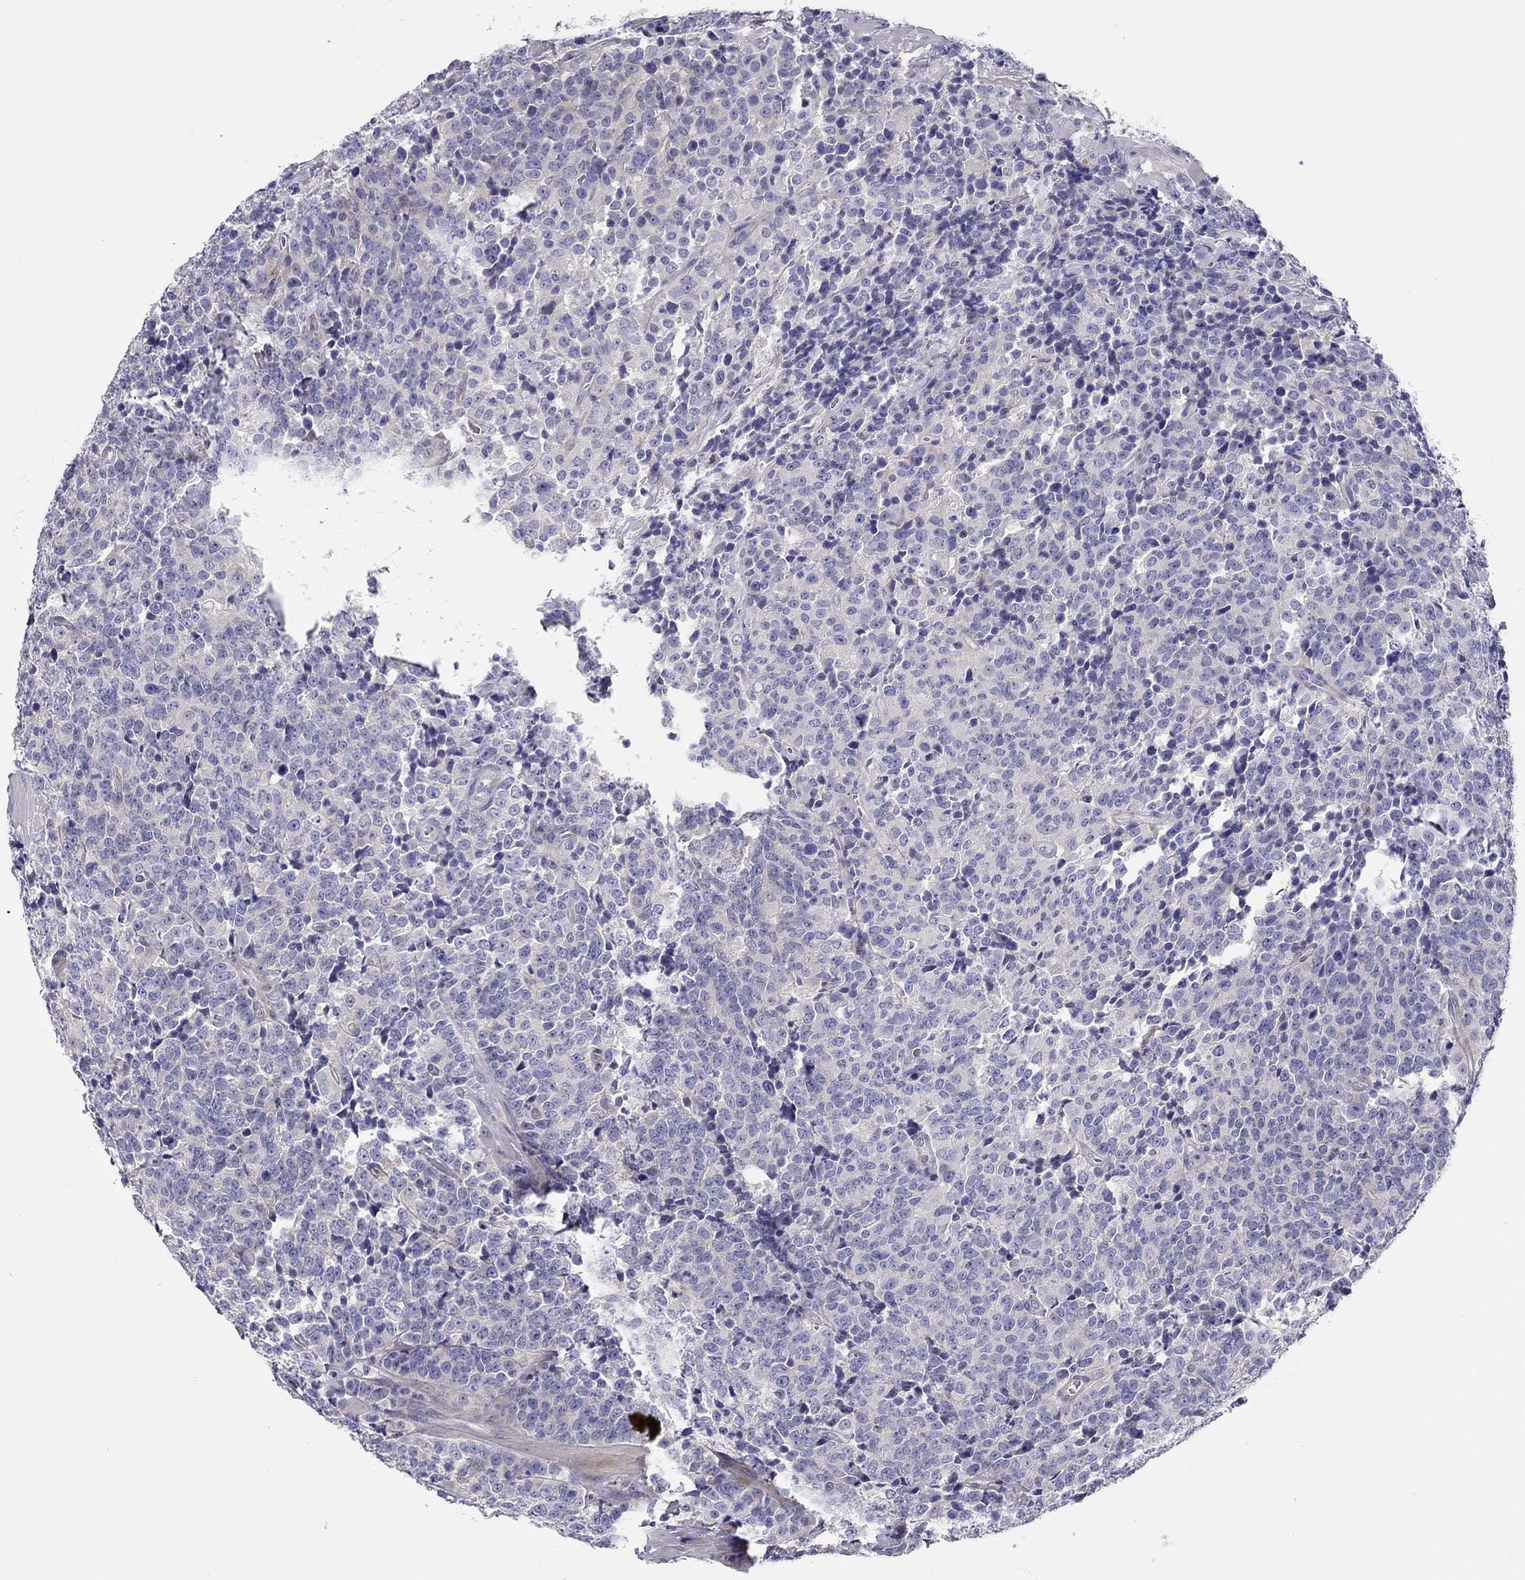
{"staining": {"intensity": "negative", "quantity": "none", "location": "none"}, "tissue": "prostate cancer", "cell_type": "Tumor cells", "image_type": "cancer", "snomed": [{"axis": "morphology", "description": "Adenocarcinoma, NOS"}, {"axis": "topography", "description": "Prostate"}], "caption": "There is no significant positivity in tumor cells of prostate adenocarcinoma.", "gene": "SCARB1", "patient": {"sex": "male", "age": 67}}